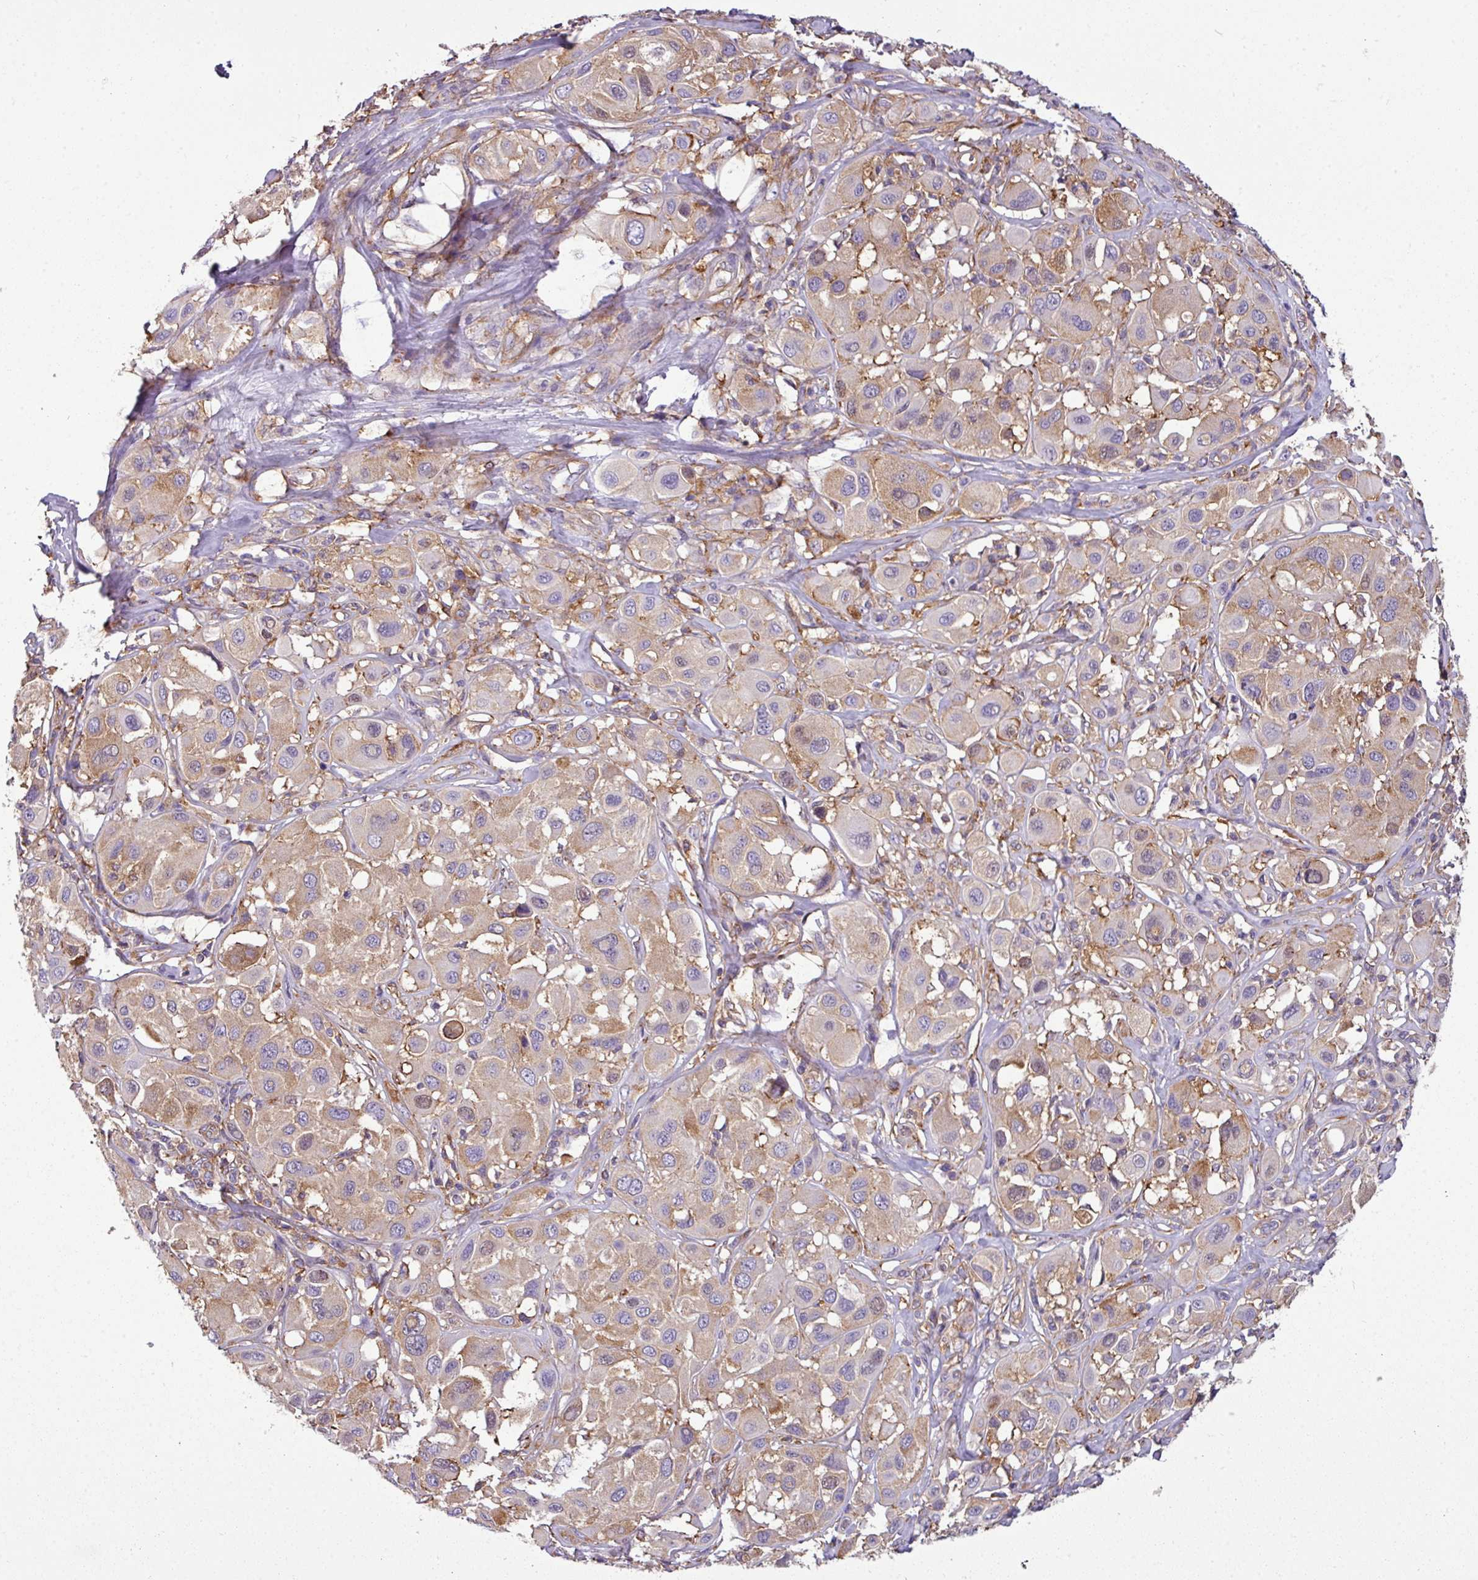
{"staining": {"intensity": "weak", "quantity": "25%-75%", "location": "cytoplasmic/membranous"}, "tissue": "melanoma", "cell_type": "Tumor cells", "image_type": "cancer", "snomed": [{"axis": "morphology", "description": "Malignant melanoma, Metastatic site"}, {"axis": "topography", "description": "Skin"}], "caption": "The immunohistochemical stain labels weak cytoplasmic/membranous staining in tumor cells of malignant melanoma (metastatic site) tissue. The staining is performed using DAB (3,3'-diaminobenzidine) brown chromogen to label protein expression. The nuclei are counter-stained blue using hematoxylin.", "gene": "XNDC1N", "patient": {"sex": "male", "age": 41}}